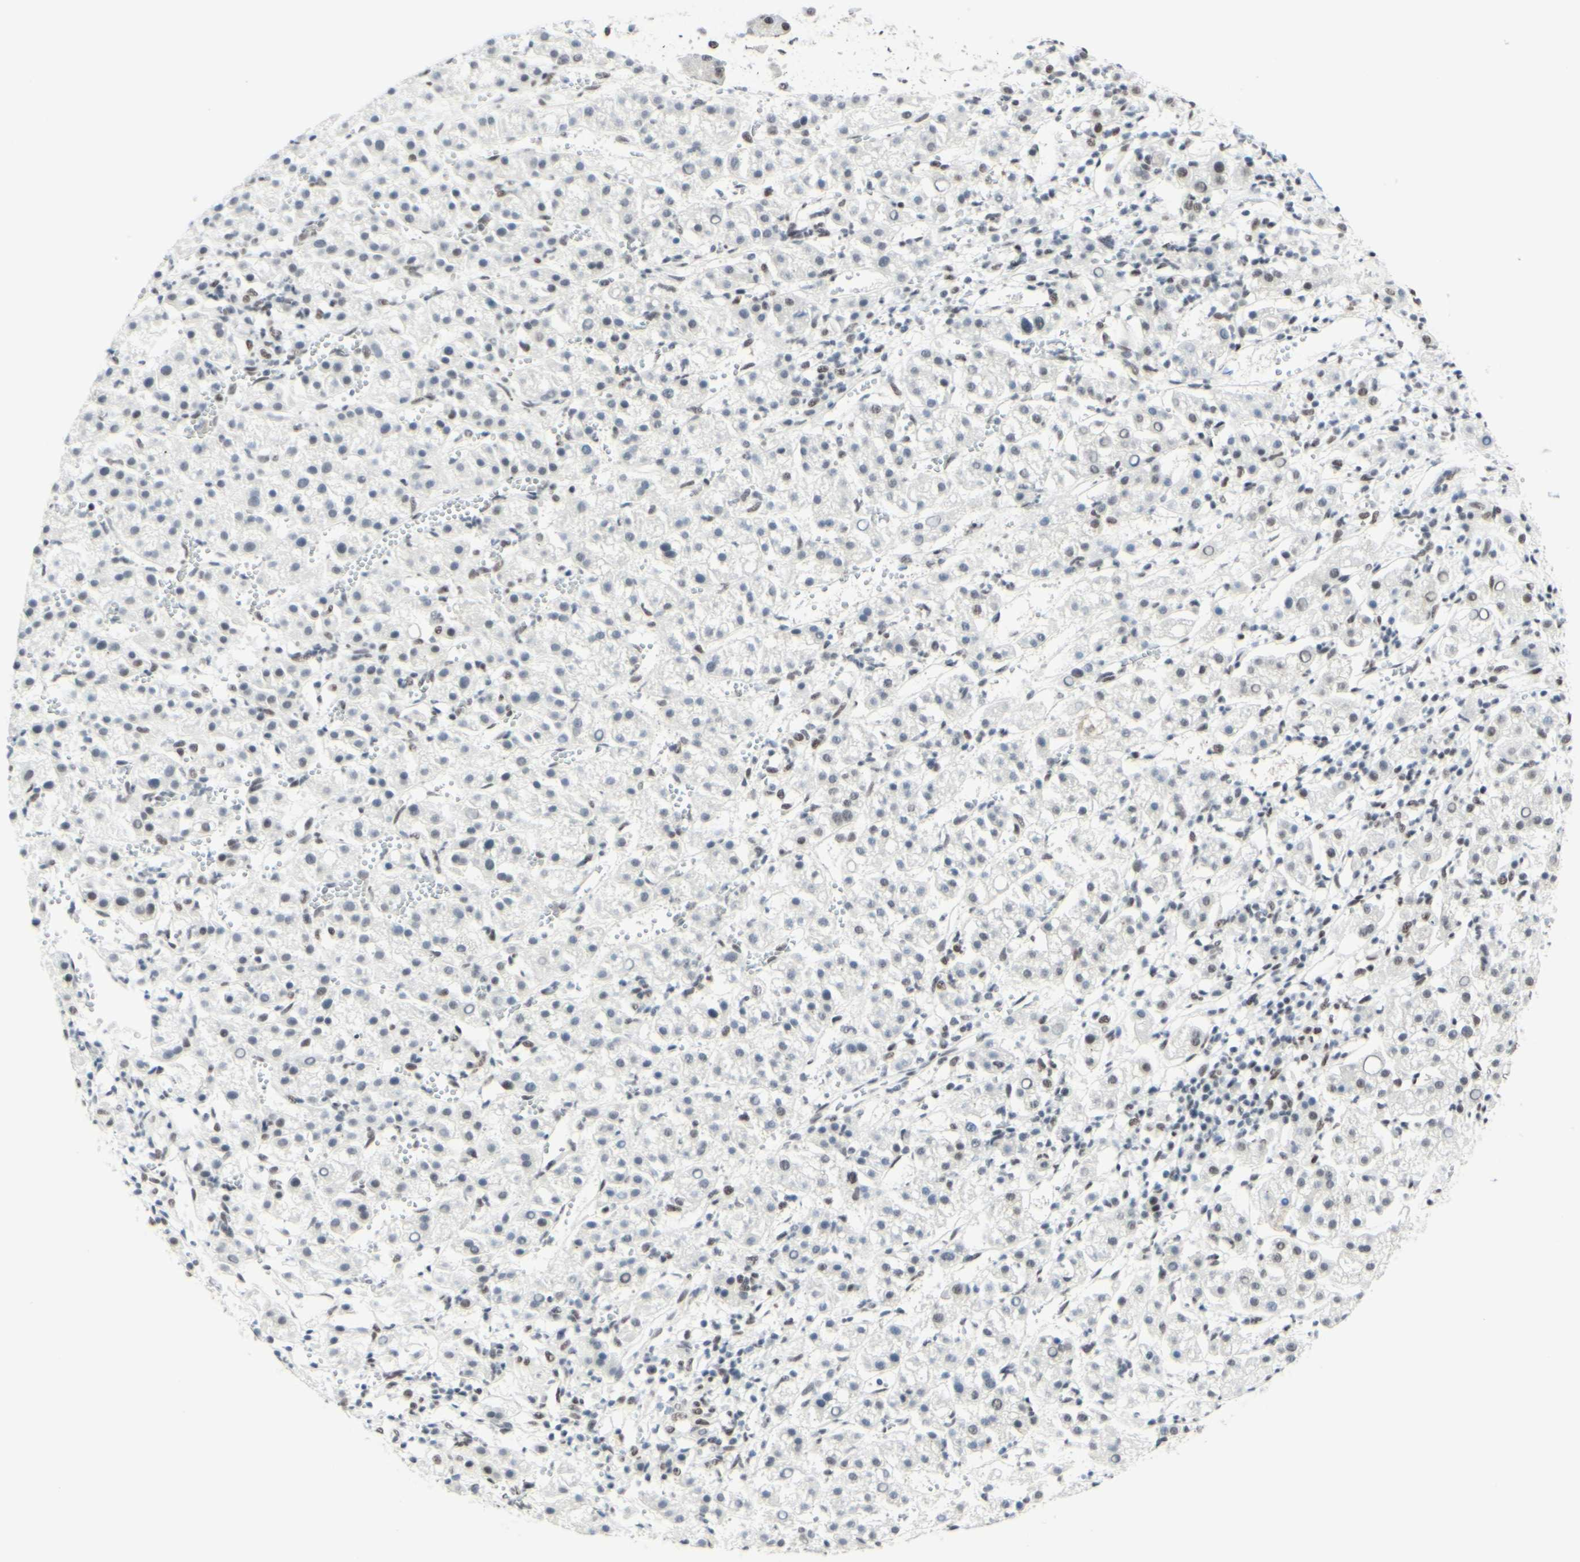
{"staining": {"intensity": "negative", "quantity": "none", "location": "none"}, "tissue": "liver cancer", "cell_type": "Tumor cells", "image_type": "cancer", "snomed": [{"axis": "morphology", "description": "Carcinoma, Hepatocellular, NOS"}, {"axis": "topography", "description": "Liver"}], "caption": "This histopathology image is of liver cancer stained with immunohistochemistry (IHC) to label a protein in brown with the nuclei are counter-stained blue. There is no positivity in tumor cells.", "gene": "WTAP", "patient": {"sex": "female", "age": 58}}